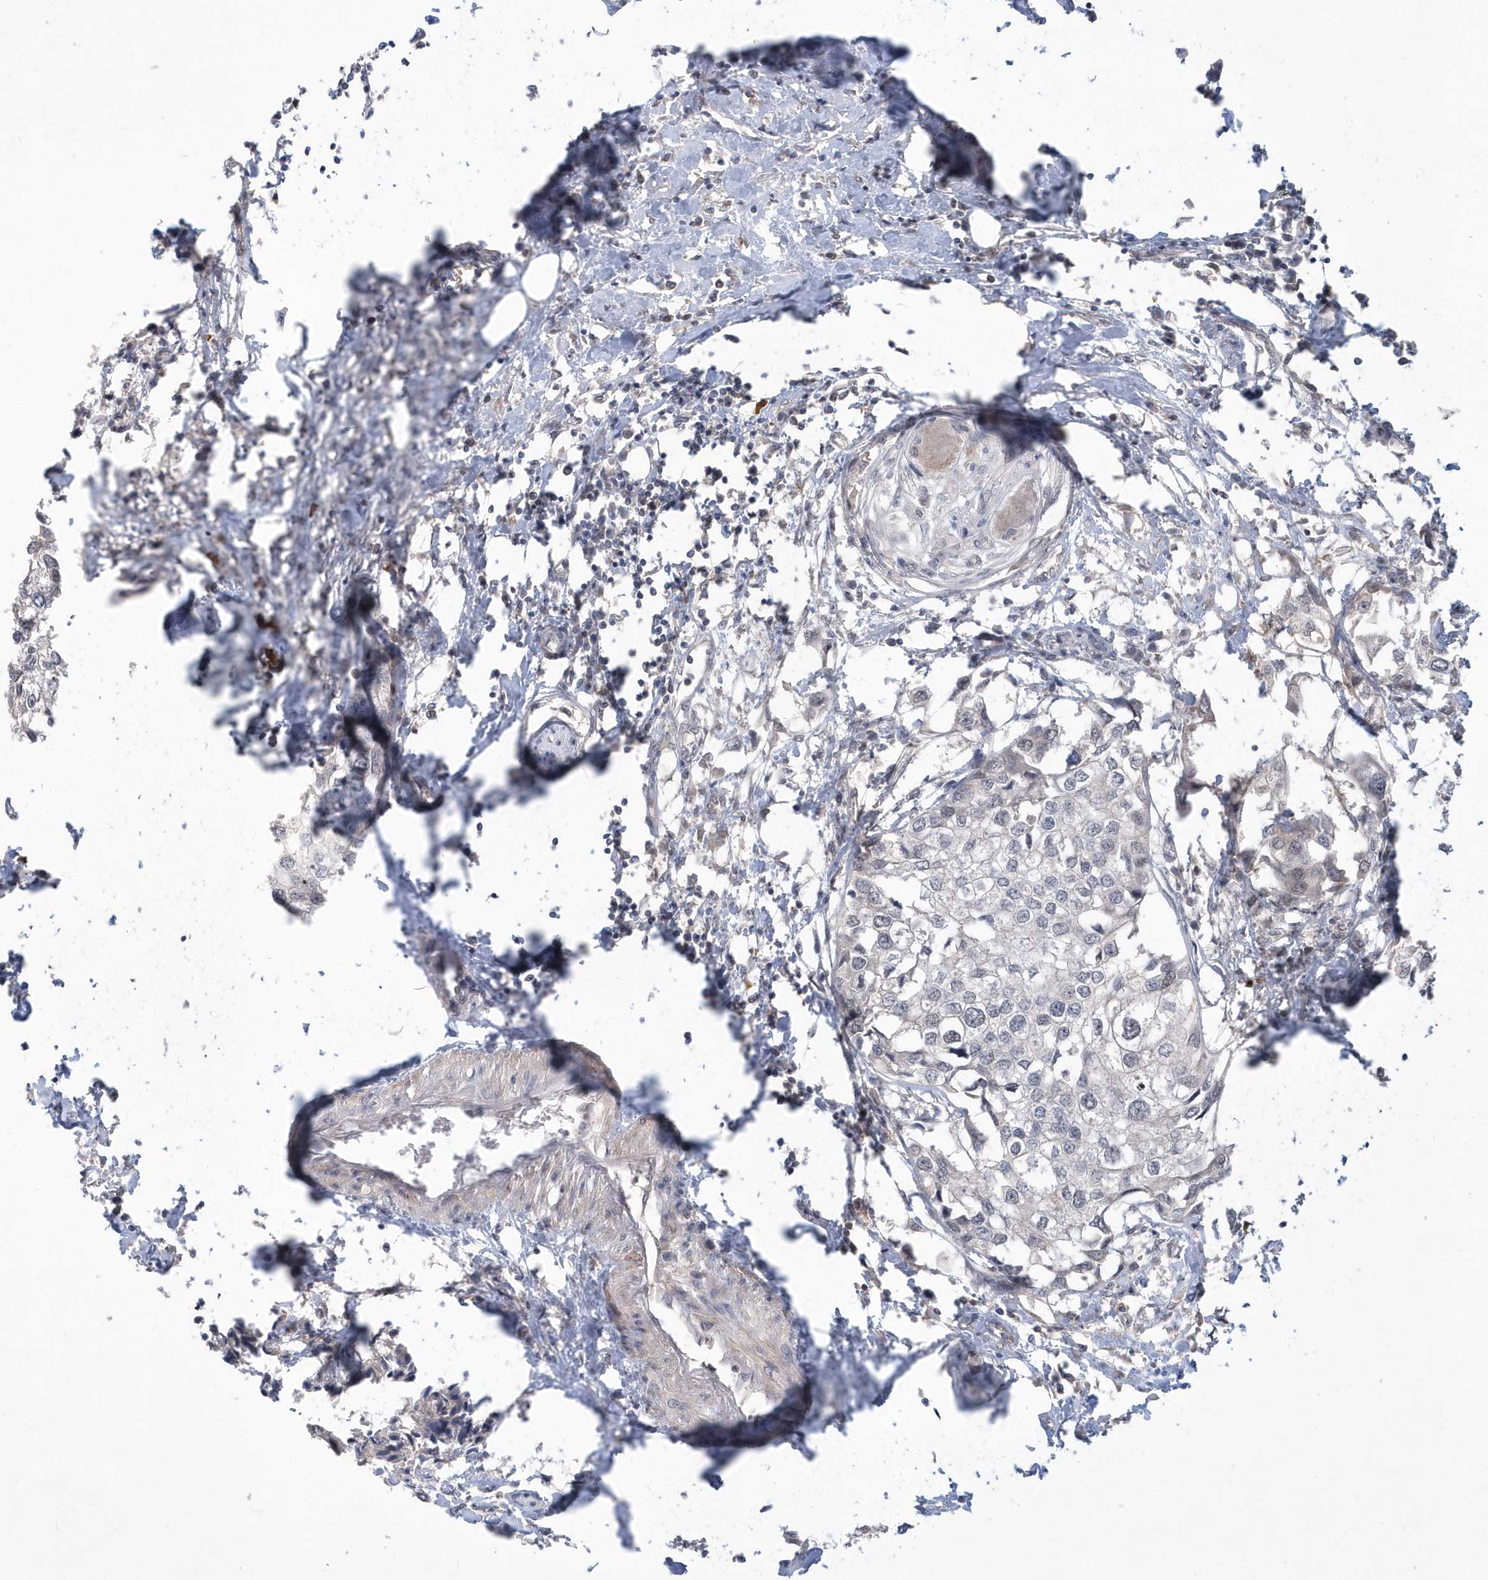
{"staining": {"intensity": "negative", "quantity": "none", "location": "none"}, "tissue": "urothelial cancer", "cell_type": "Tumor cells", "image_type": "cancer", "snomed": [{"axis": "morphology", "description": "Urothelial carcinoma, High grade"}, {"axis": "topography", "description": "Urinary bladder"}], "caption": "Immunohistochemical staining of human urothelial carcinoma (high-grade) exhibits no significant positivity in tumor cells. (DAB (3,3'-diaminobenzidine) immunohistochemistry, high magnification).", "gene": "TSPEAR", "patient": {"sex": "male", "age": 64}}